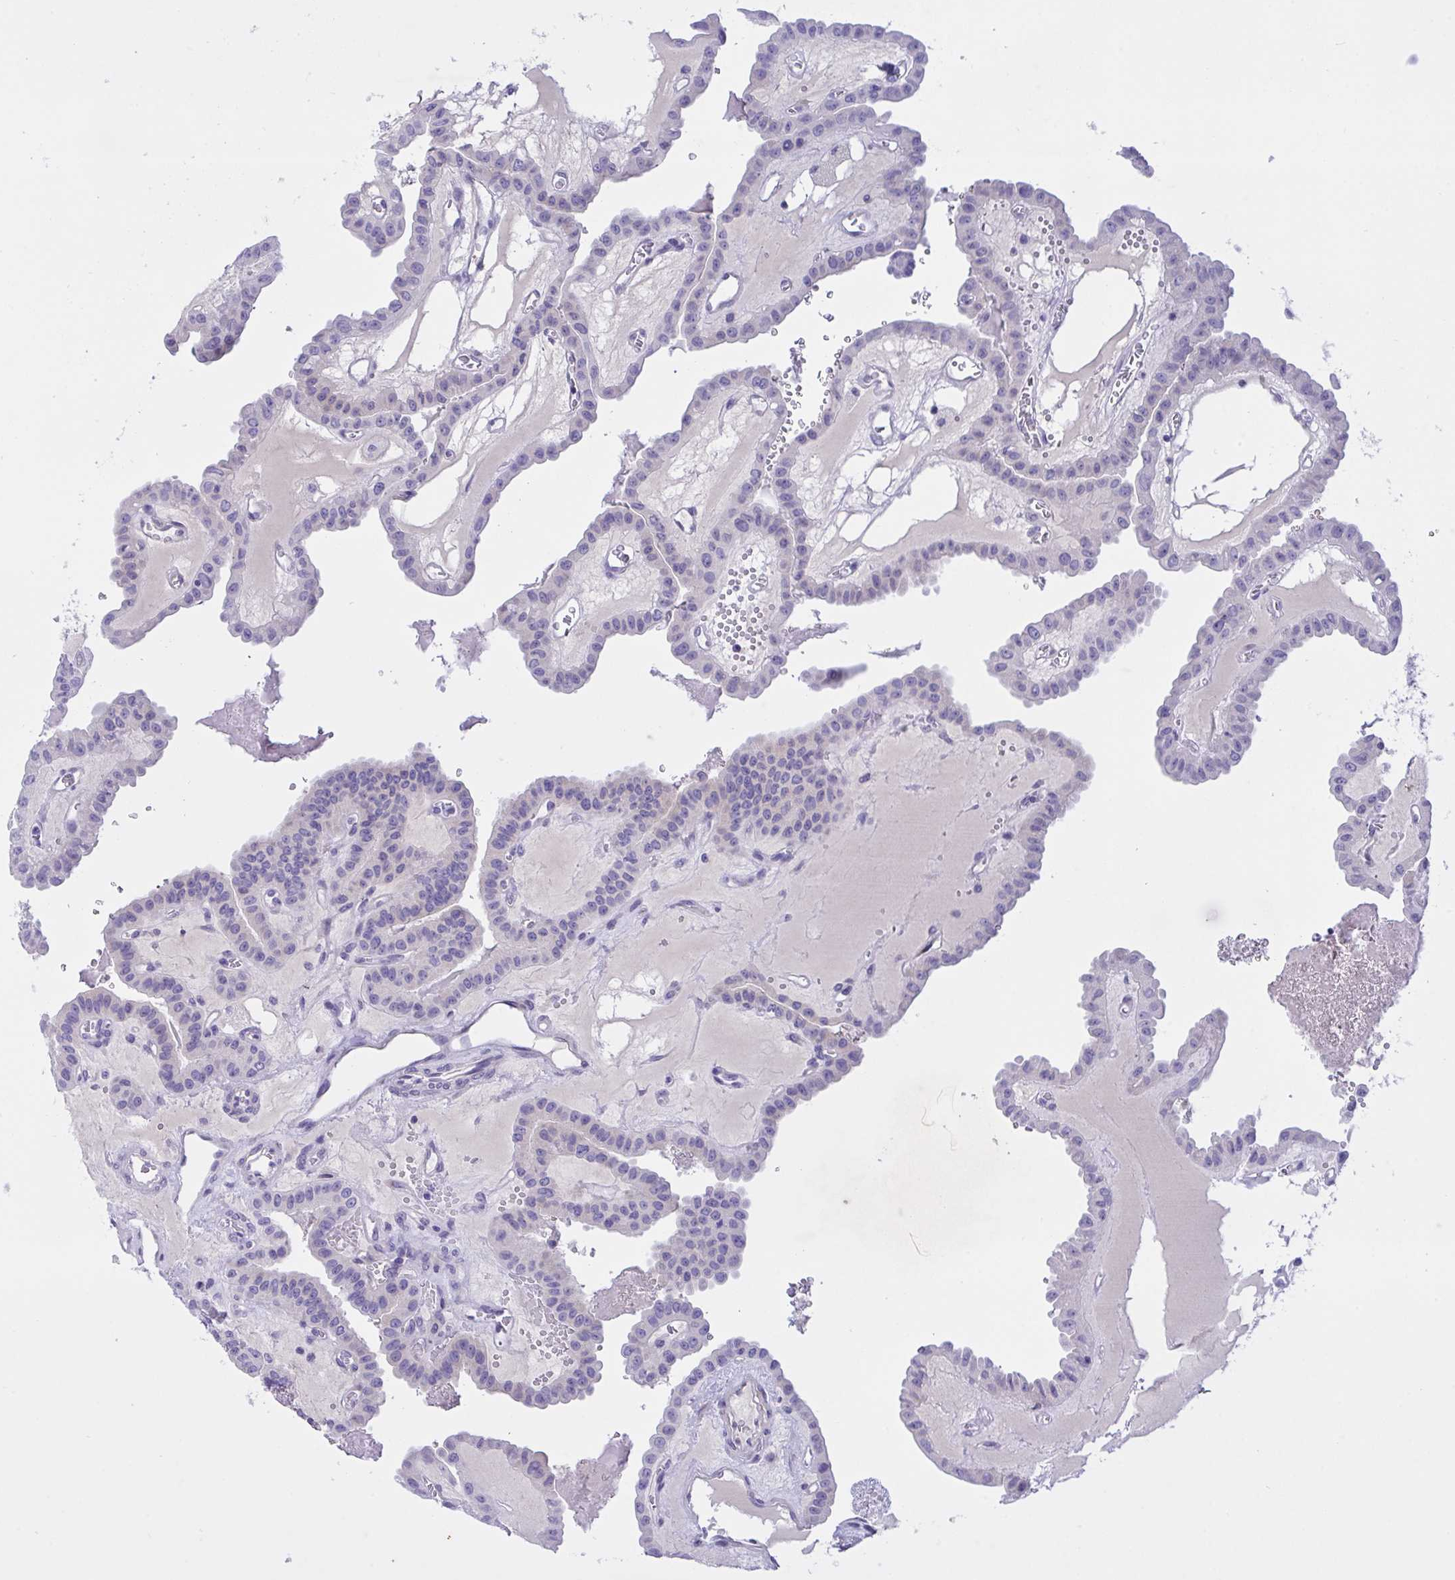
{"staining": {"intensity": "negative", "quantity": "none", "location": "none"}, "tissue": "thyroid cancer", "cell_type": "Tumor cells", "image_type": "cancer", "snomed": [{"axis": "morphology", "description": "Papillary adenocarcinoma, NOS"}, {"axis": "topography", "description": "Thyroid gland"}], "caption": "Tumor cells are negative for protein expression in human thyroid cancer (papillary adenocarcinoma).", "gene": "FAM86B1", "patient": {"sex": "male", "age": 87}}